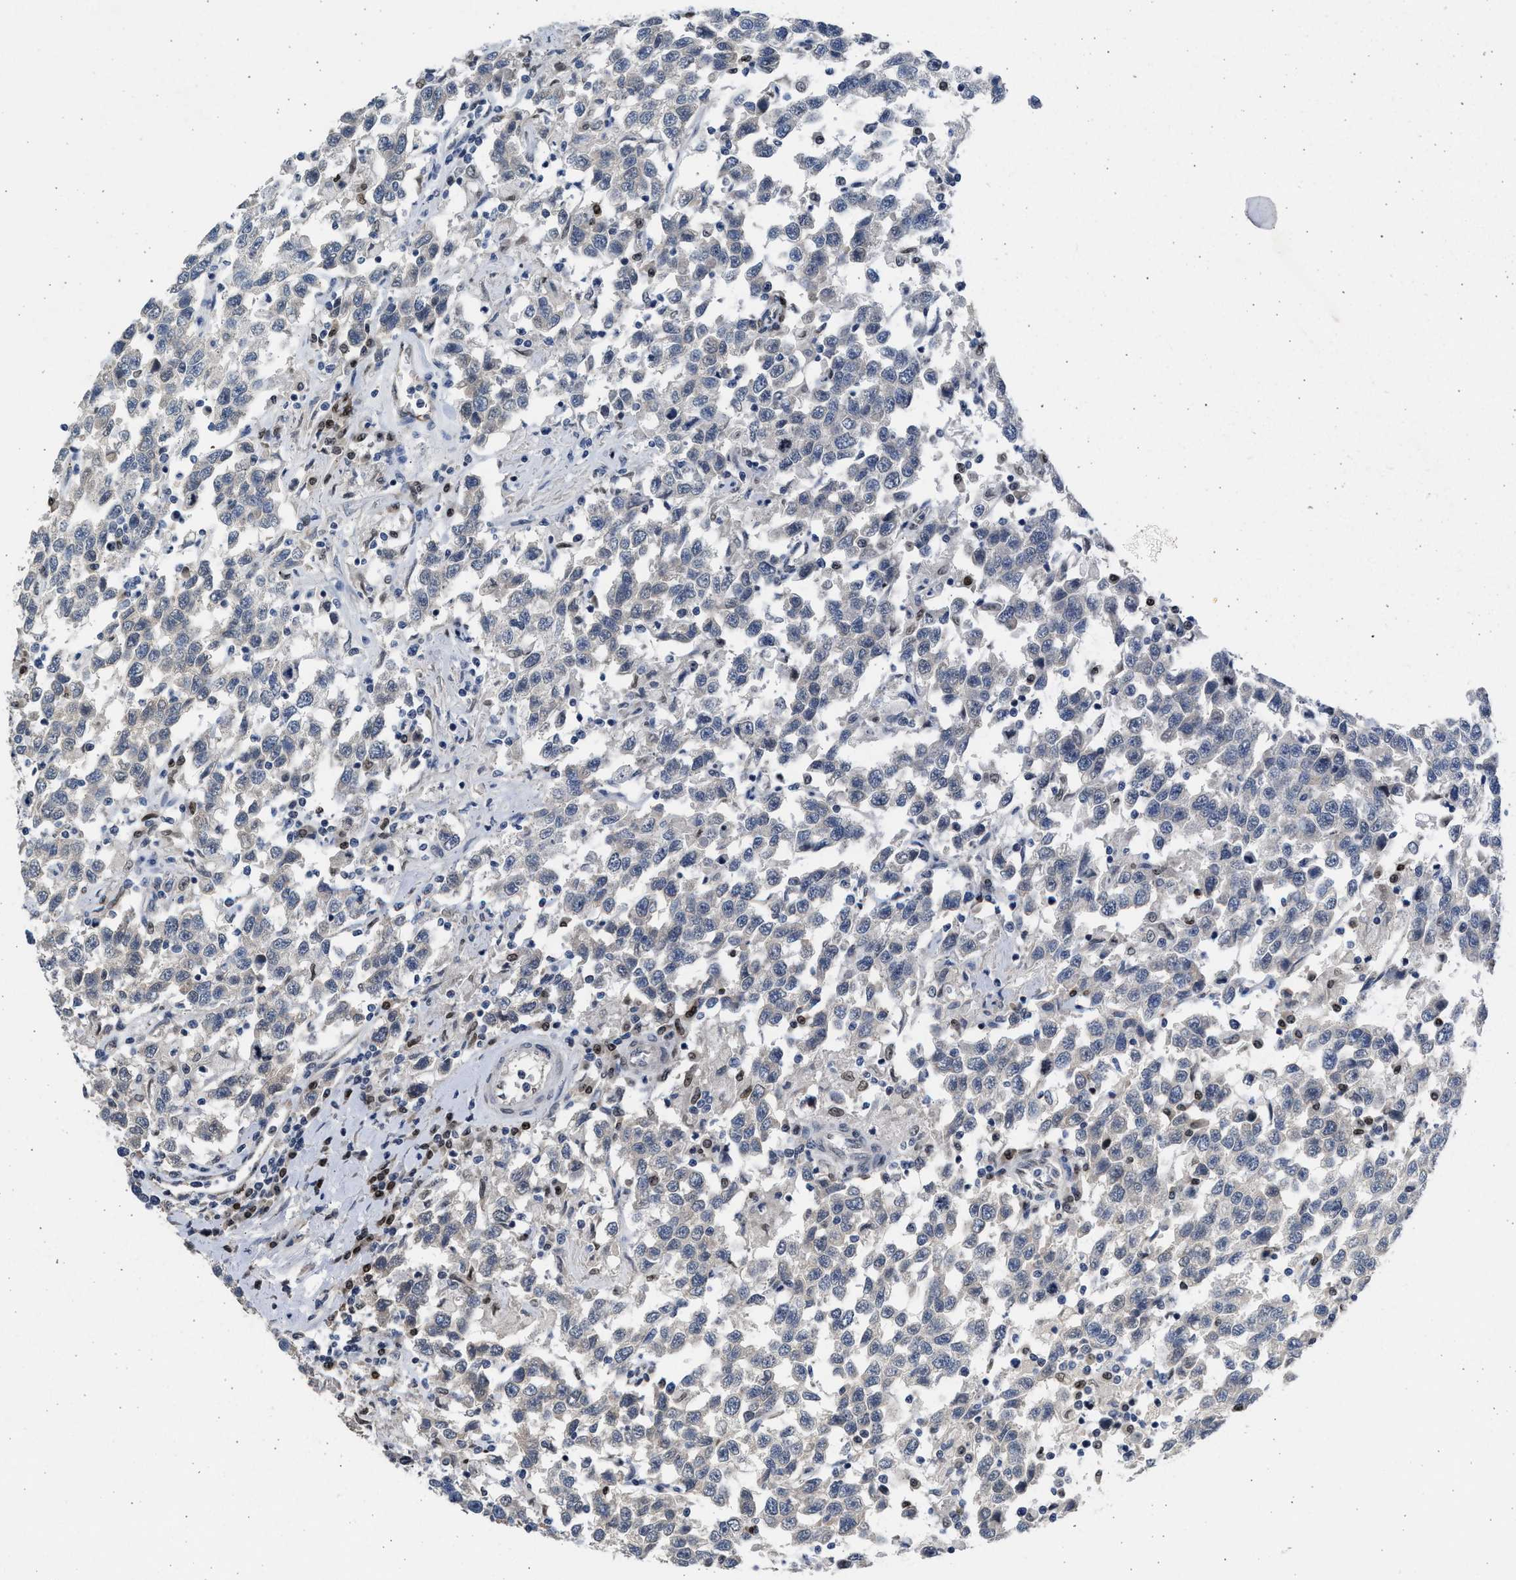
{"staining": {"intensity": "negative", "quantity": "none", "location": "none"}, "tissue": "testis cancer", "cell_type": "Tumor cells", "image_type": "cancer", "snomed": [{"axis": "morphology", "description": "Seminoma, NOS"}, {"axis": "topography", "description": "Testis"}], "caption": "The photomicrograph shows no staining of tumor cells in testis cancer.", "gene": "HMGN3", "patient": {"sex": "male", "age": 41}}